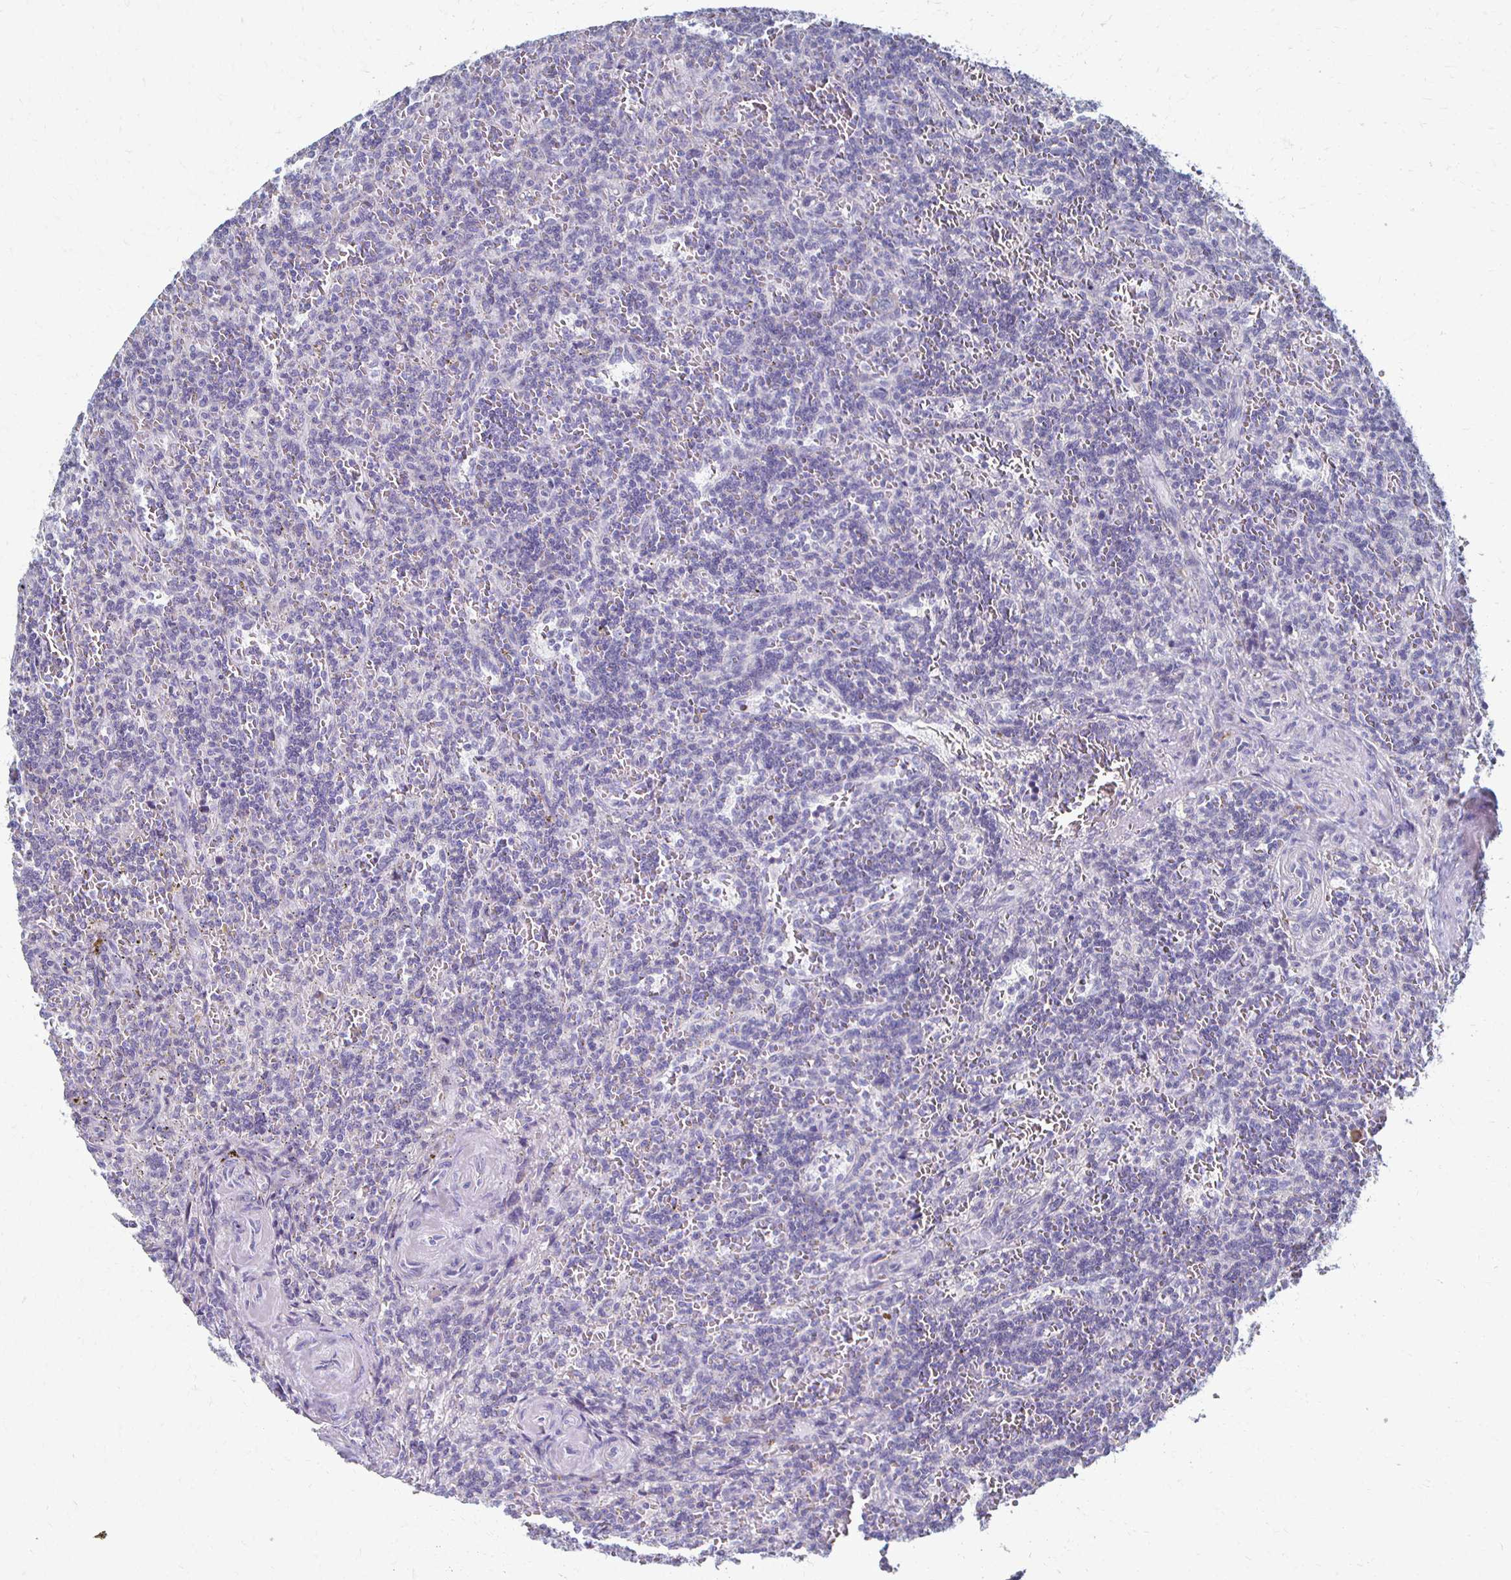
{"staining": {"intensity": "negative", "quantity": "none", "location": "none"}, "tissue": "lymphoma", "cell_type": "Tumor cells", "image_type": "cancer", "snomed": [{"axis": "morphology", "description": "Malignant lymphoma, non-Hodgkin's type, Low grade"}, {"axis": "topography", "description": "Spleen"}], "caption": "Tumor cells are negative for brown protein staining in low-grade malignant lymphoma, non-Hodgkin's type. (Brightfield microscopy of DAB immunohistochemistry (IHC) at high magnification).", "gene": "ATP1A3", "patient": {"sex": "male", "age": 73}}